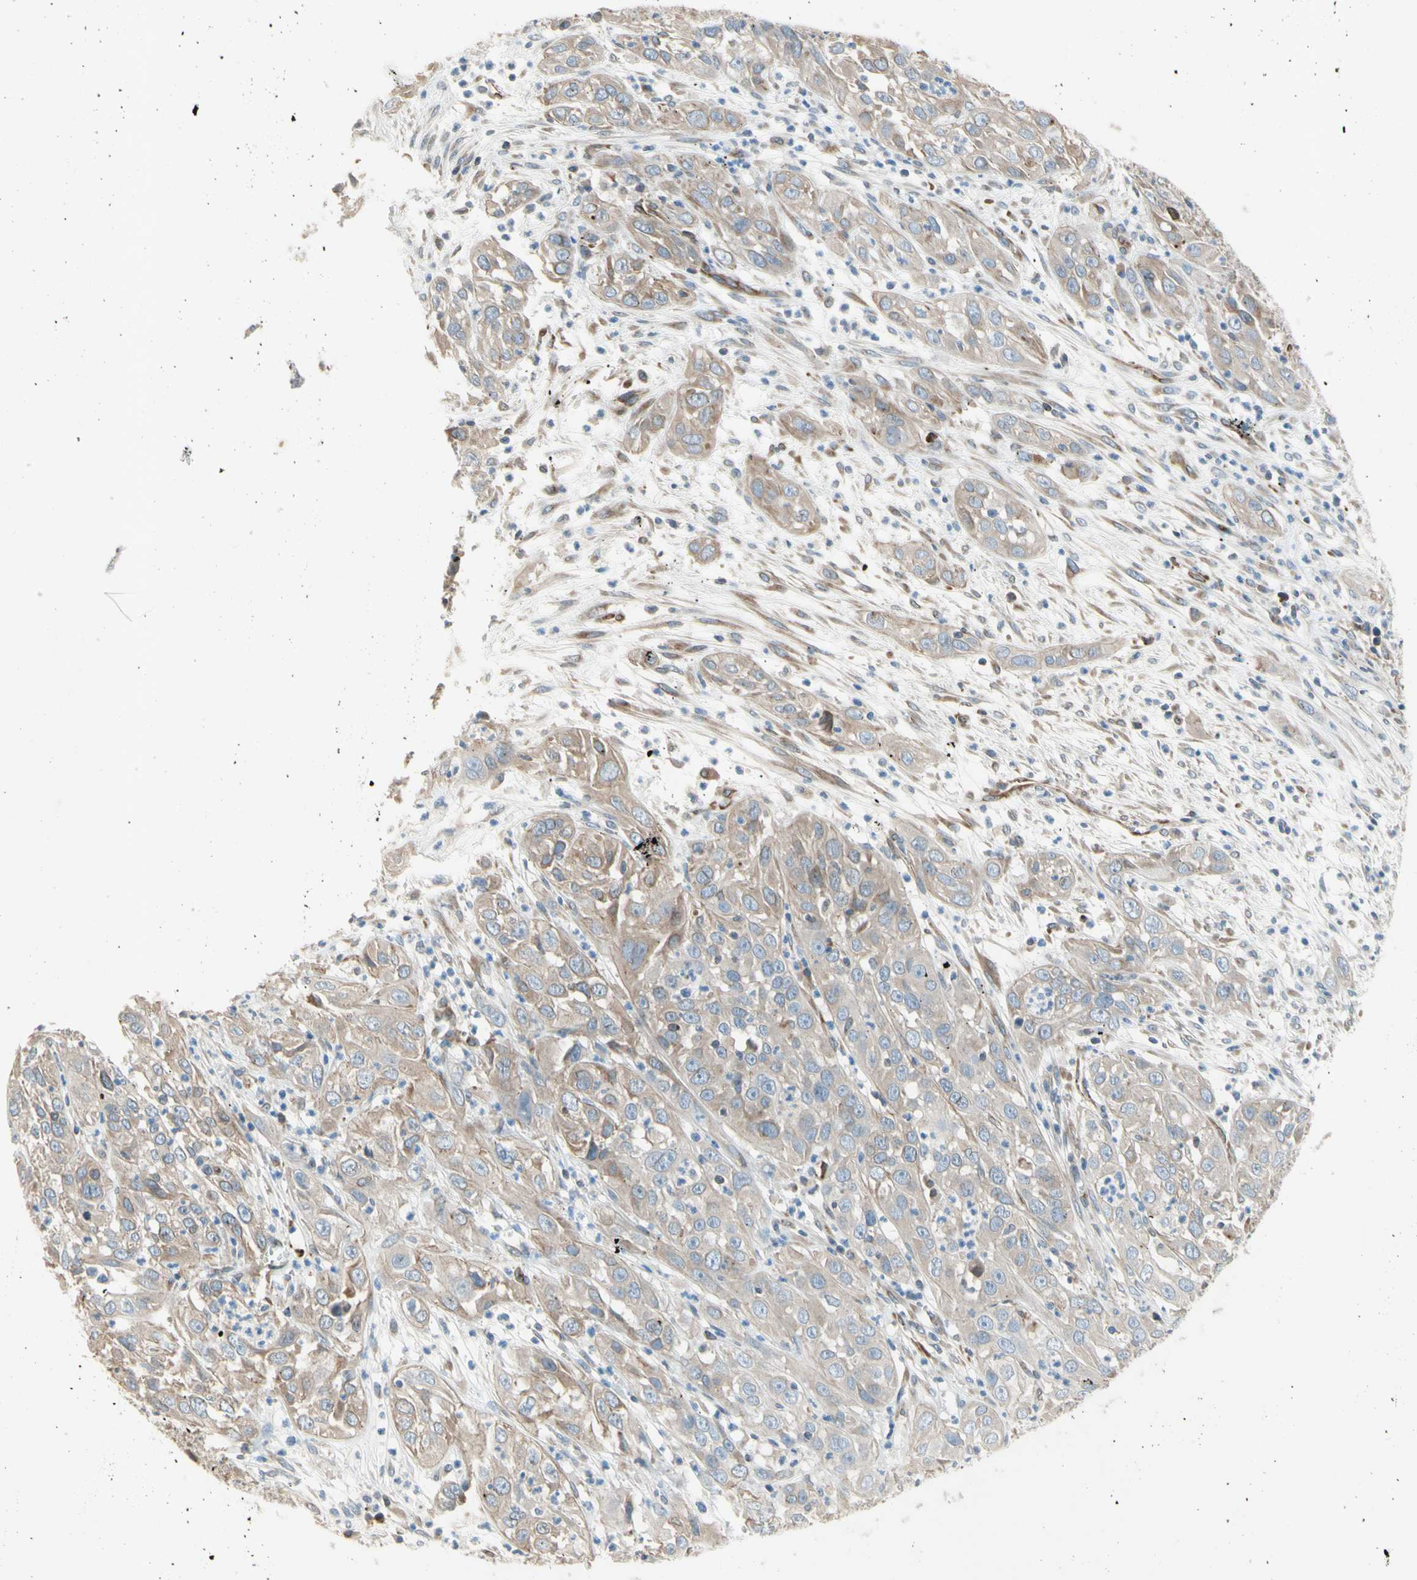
{"staining": {"intensity": "weak", "quantity": ">75%", "location": "cytoplasmic/membranous"}, "tissue": "cervical cancer", "cell_type": "Tumor cells", "image_type": "cancer", "snomed": [{"axis": "morphology", "description": "Squamous cell carcinoma, NOS"}, {"axis": "topography", "description": "Cervix"}], "caption": "Protein analysis of cervical squamous cell carcinoma tissue displays weak cytoplasmic/membranous positivity in approximately >75% of tumor cells. (Stains: DAB in brown, nuclei in blue, Microscopy: brightfield microscopy at high magnification).", "gene": "TRAF2", "patient": {"sex": "female", "age": 32}}